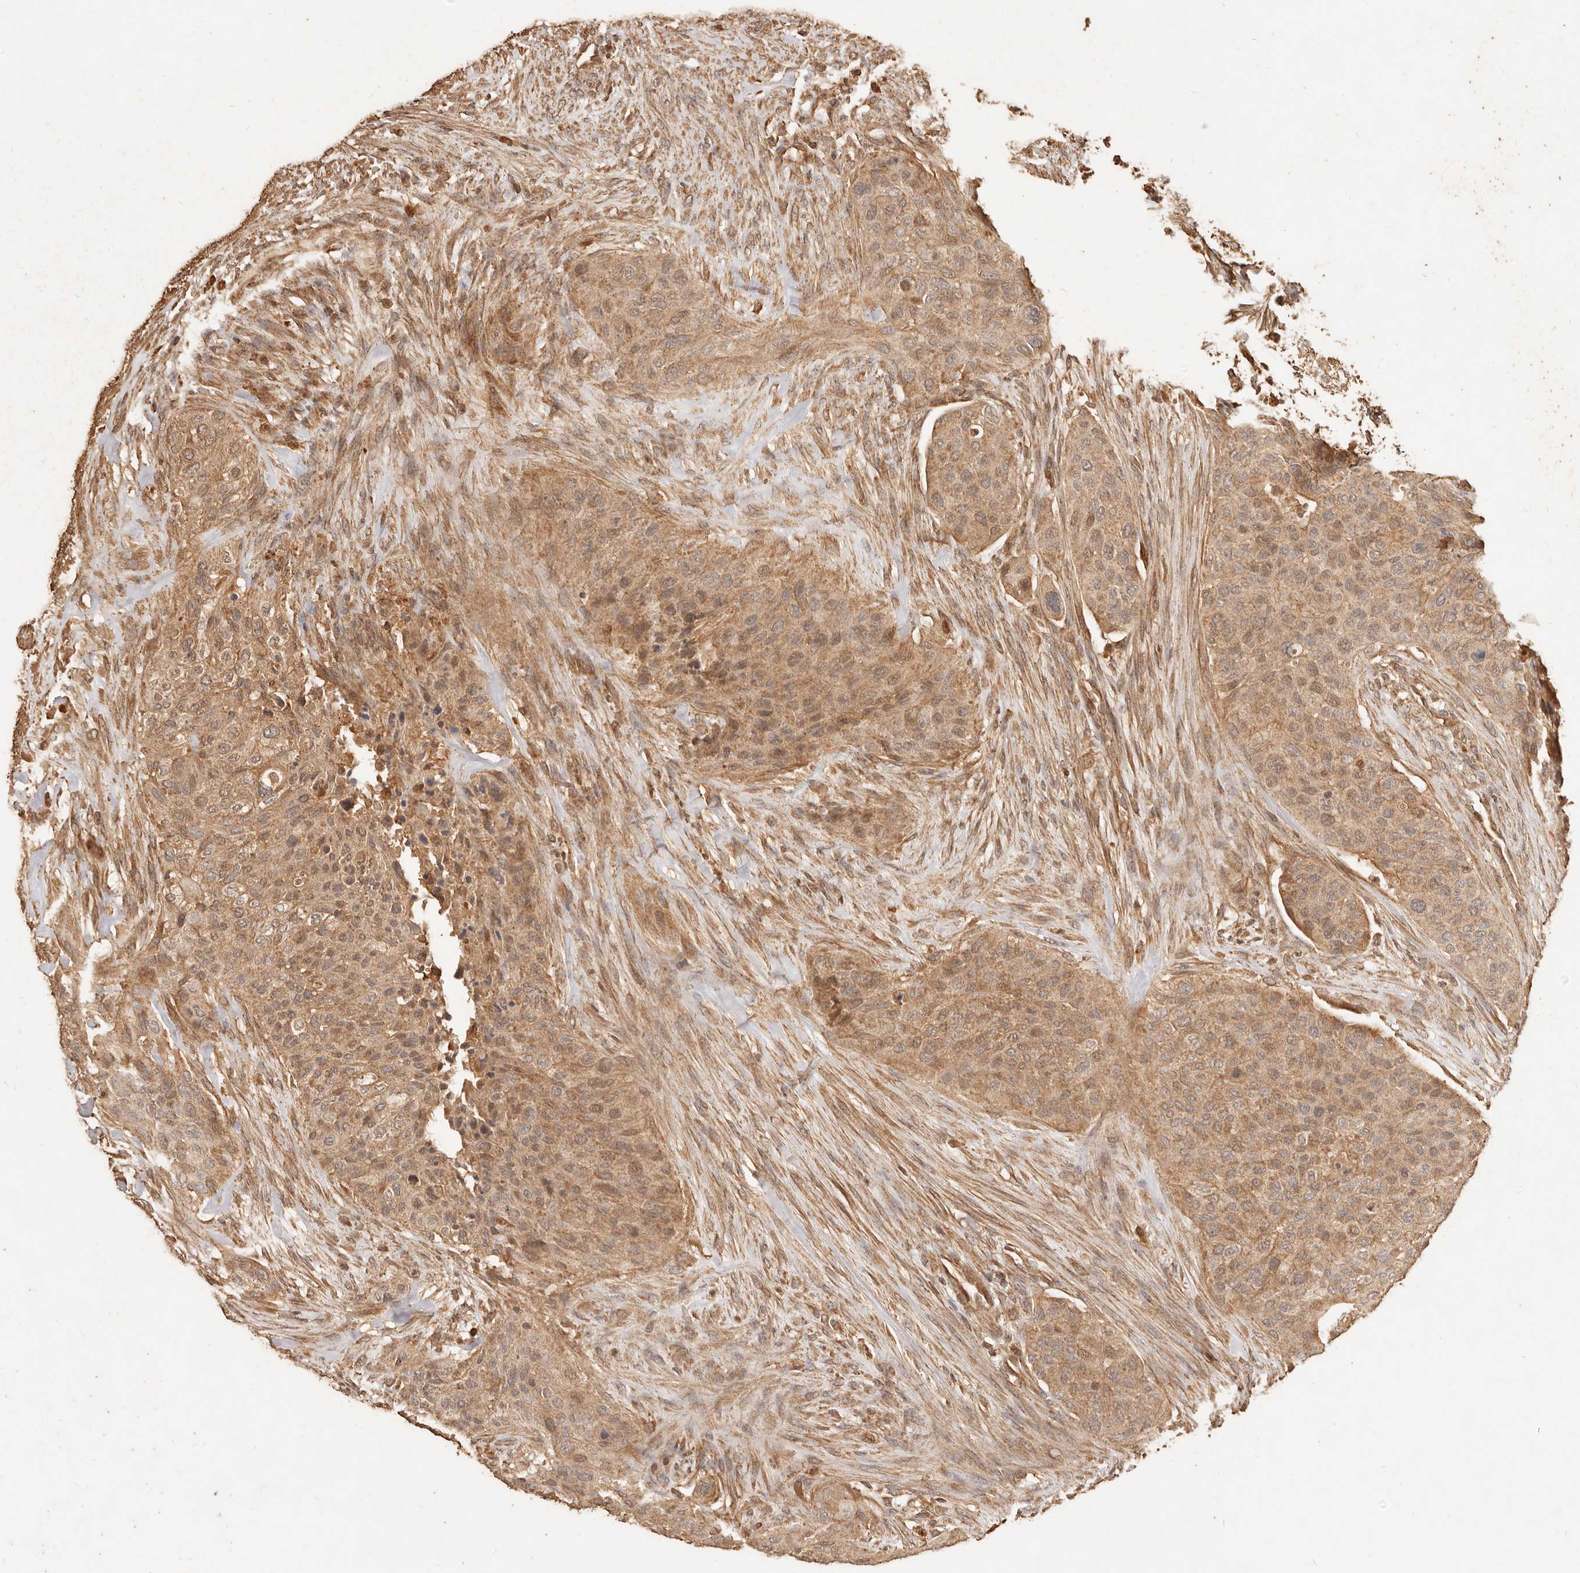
{"staining": {"intensity": "moderate", "quantity": ">75%", "location": "cytoplasmic/membranous"}, "tissue": "urothelial cancer", "cell_type": "Tumor cells", "image_type": "cancer", "snomed": [{"axis": "morphology", "description": "Urothelial carcinoma, High grade"}, {"axis": "topography", "description": "Urinary bladder"}], "caption": "Moderate cytoplasmic/membranous staining for a protein is present in about >75% of tumor cells of urothelial cancer using immunohistochemistry (IHC).", "gene": "FAM180B", "patient": {"sex": "male", "age": 35}}